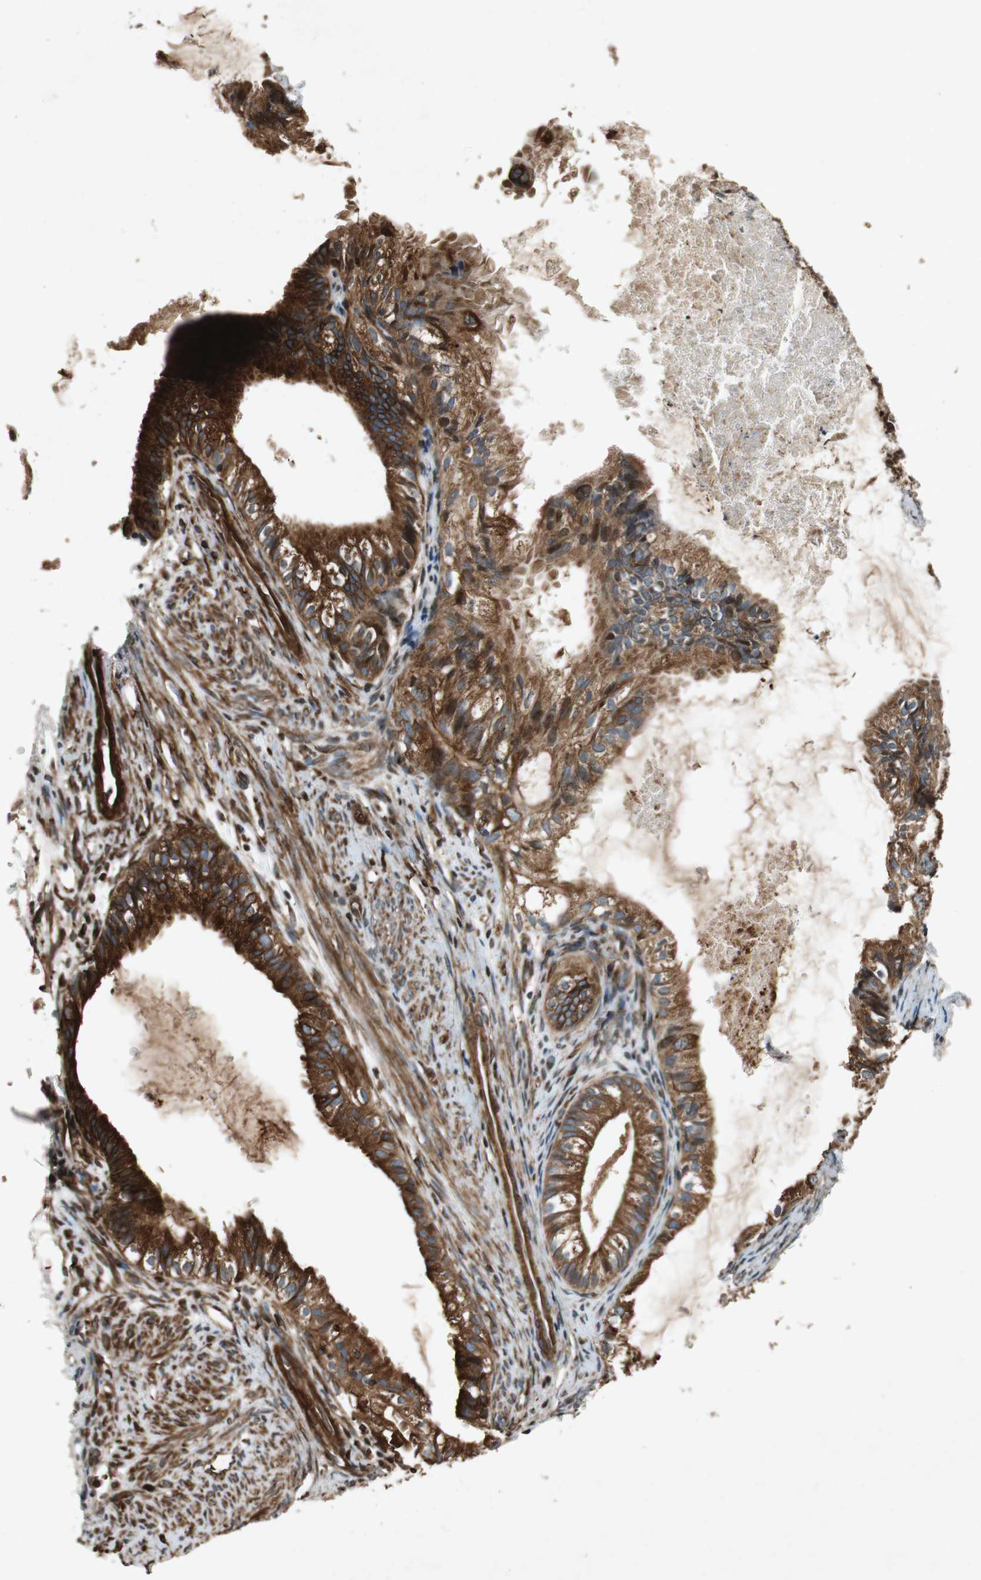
{"staining": {"intensity": "strong", "quantity": ">75%", "location": "cytoplasmic/membranous"}, "tissue": "cervical cancer", "cell_type": "Tumor cells", "image_type": "cancer", "snomed": [{"axis": "morphology", "description": "Normal tissue, NOS"}, {"axis": "morphology", "description": "Adenocarcinoma, NOS"}, {"axis": "topography", "description": "Cervix"}, {"axis": "topography", "description": "Endometrium"}], "caption": "Protein expression by IHC shows strong cytoplasmic/membranous positivity in about >75% of tumor cells in cervical cancer (adenocarcinoma). (Stains: DAB in brown, nuclei in blue, Microscopy: brightfield microscopy at high magnification).", "gene": "TUBA4A", "patient": {"sex": "female", "age": 86}}